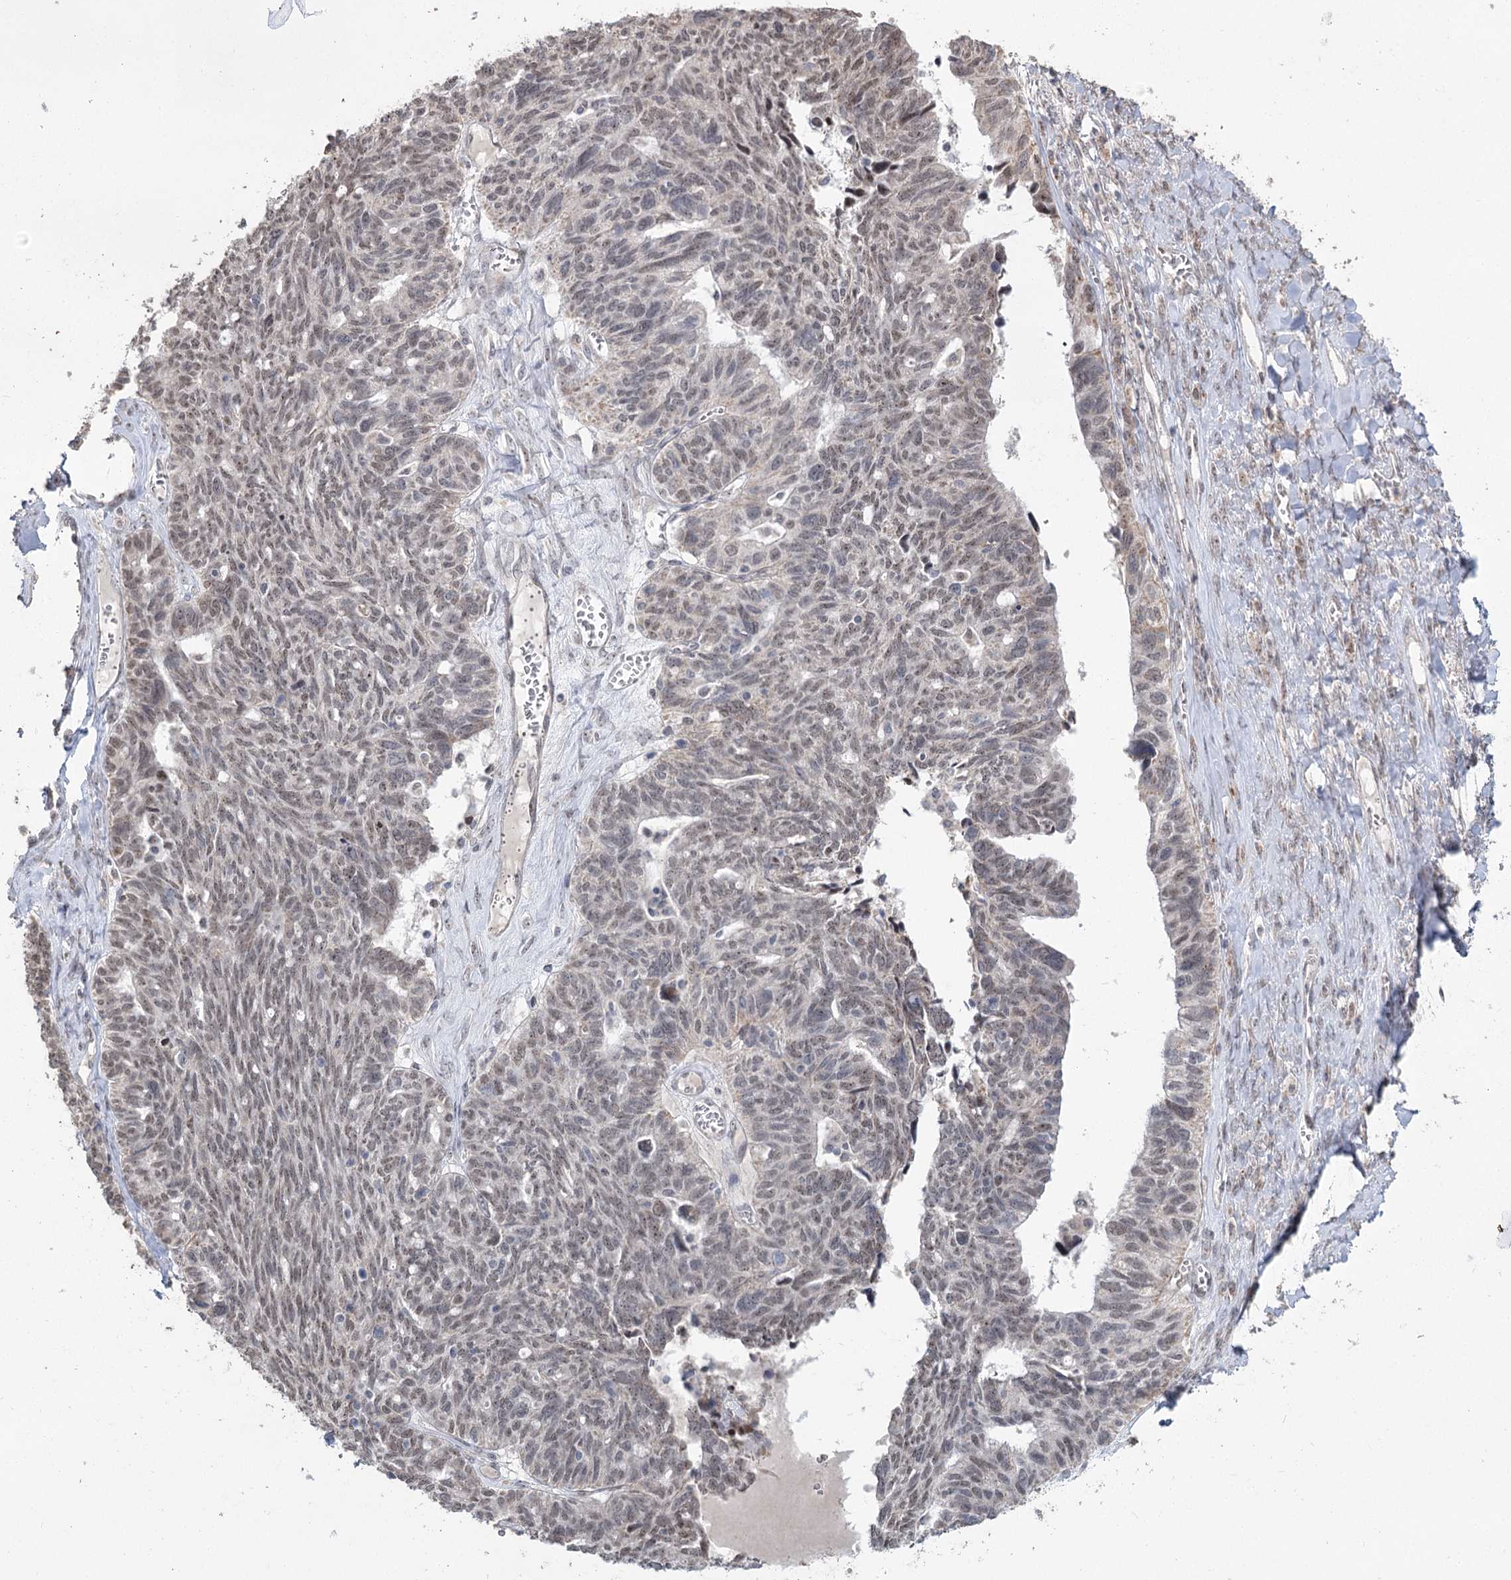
{"staining": {"intensity": "weak", "quantity": "25%-75%", "location": "nuclear"}, "tissue": "ovarian cancer", "cell_type": "Tumor cells", "image_type": "cancer", "snomed": [{"axis": "morphology", "description": "Cystadenocarcinoma, serous, NOS"}, {"axis": "topography", "description": "Ovary"}], "caption": "Ovarian cancer stained with immunohistochemistry displays weak nuclear staining in approximately 25%-75% of tumor cells.", "gene": "RUFY4", "patient": {"sex": "female", "age": 79}}